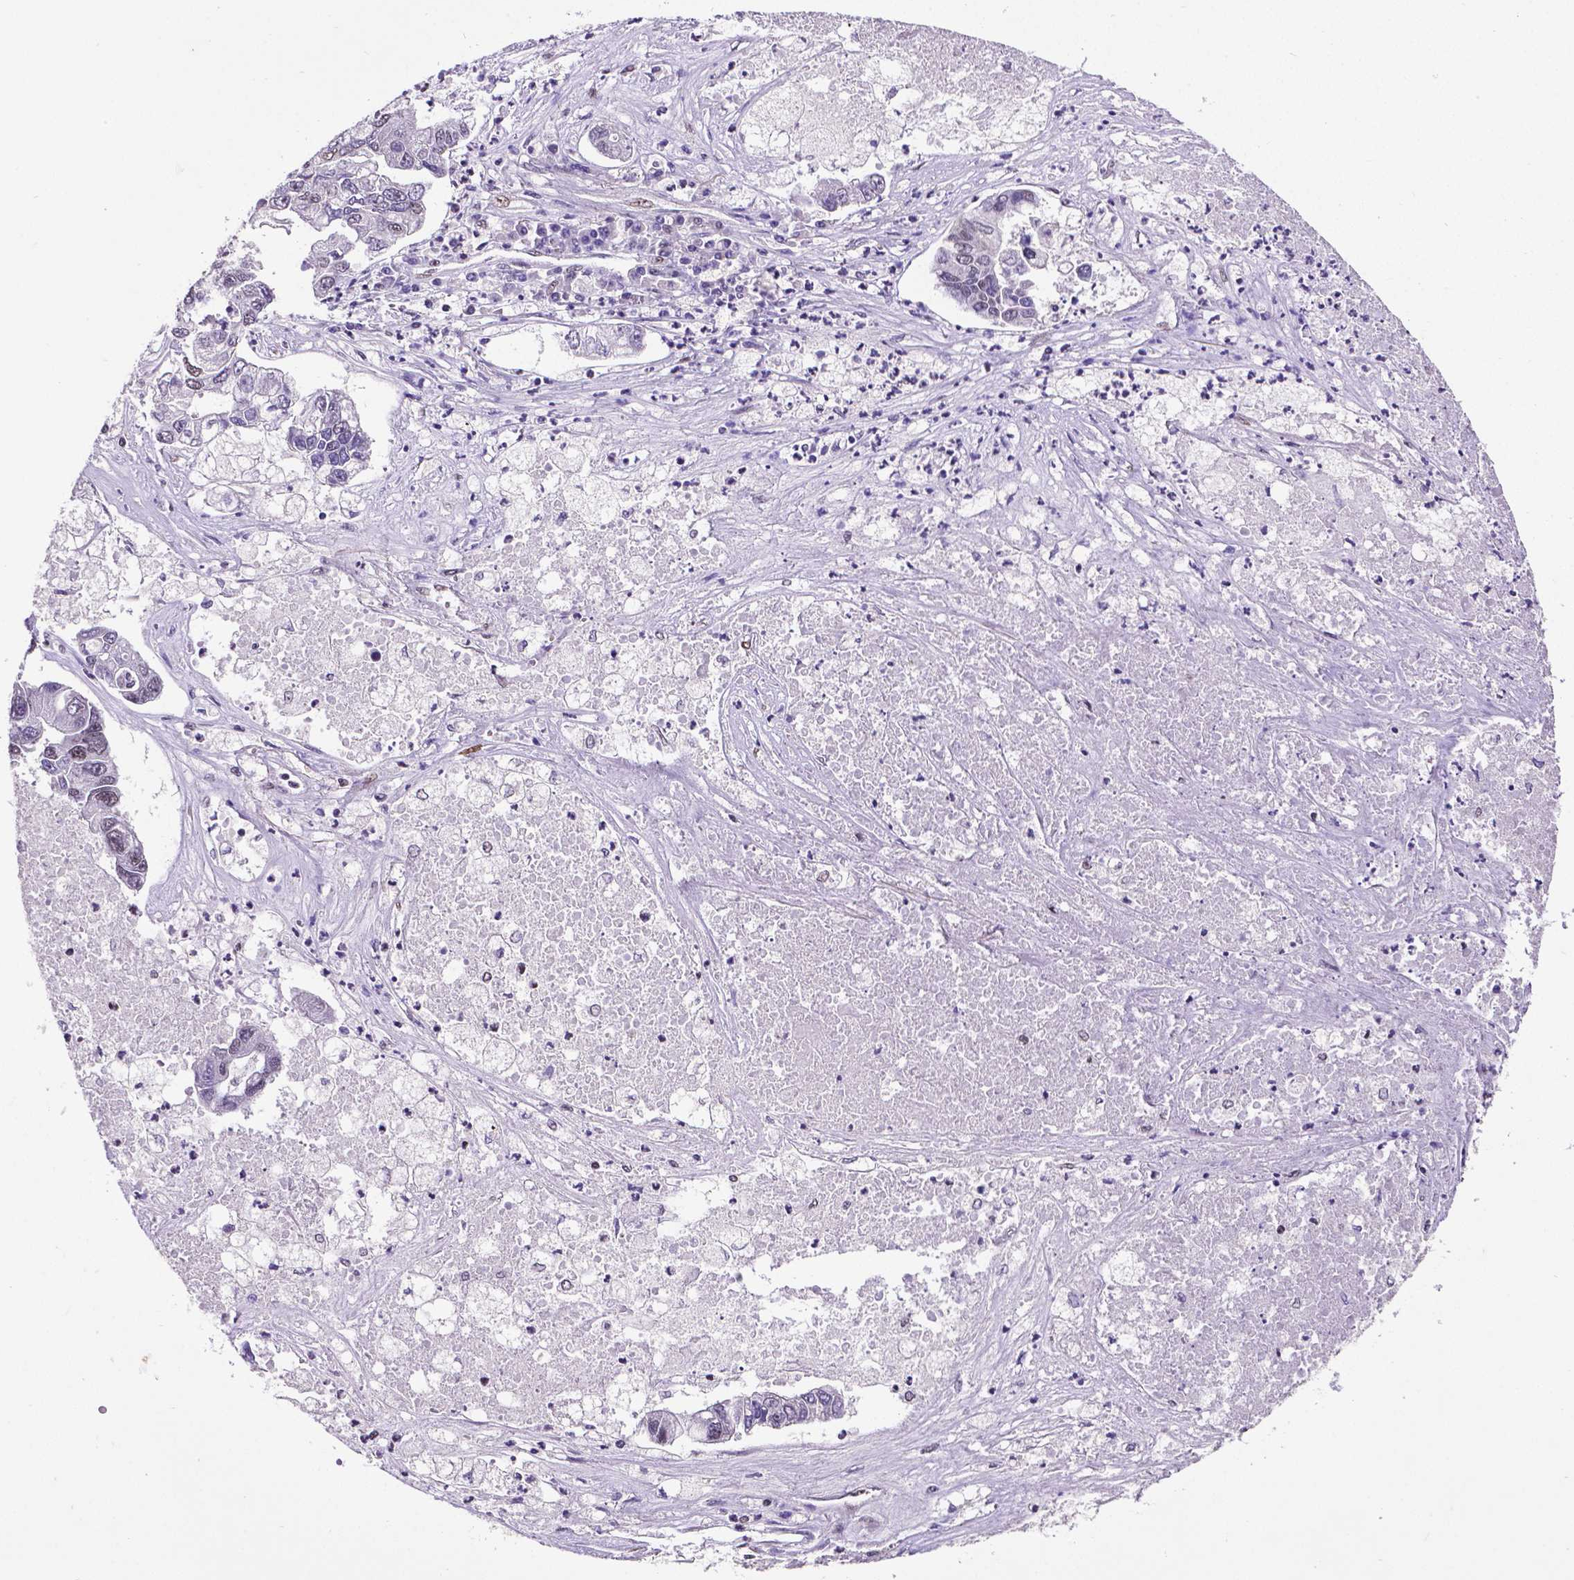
{"staining": {"intensity": "negative", "quantity": "none", "location": "none"}, "tissue": "lung cancer", "cell_type": "Tumor cells", "image_type": "cancer", "snomed": [{"axis": "morphology", "description": "Adenocarcinoma, NOS"}, {"axis": "topography", "description": "Bronchus"}, {"axis": "topography", "description": "Lung"}], "caption": "Immunohistochemical staining of lung adenocarcinoma shows no significant expression in tumor cells.", "gene": "REST", "patient": {"sex": "female", "age": 51}}